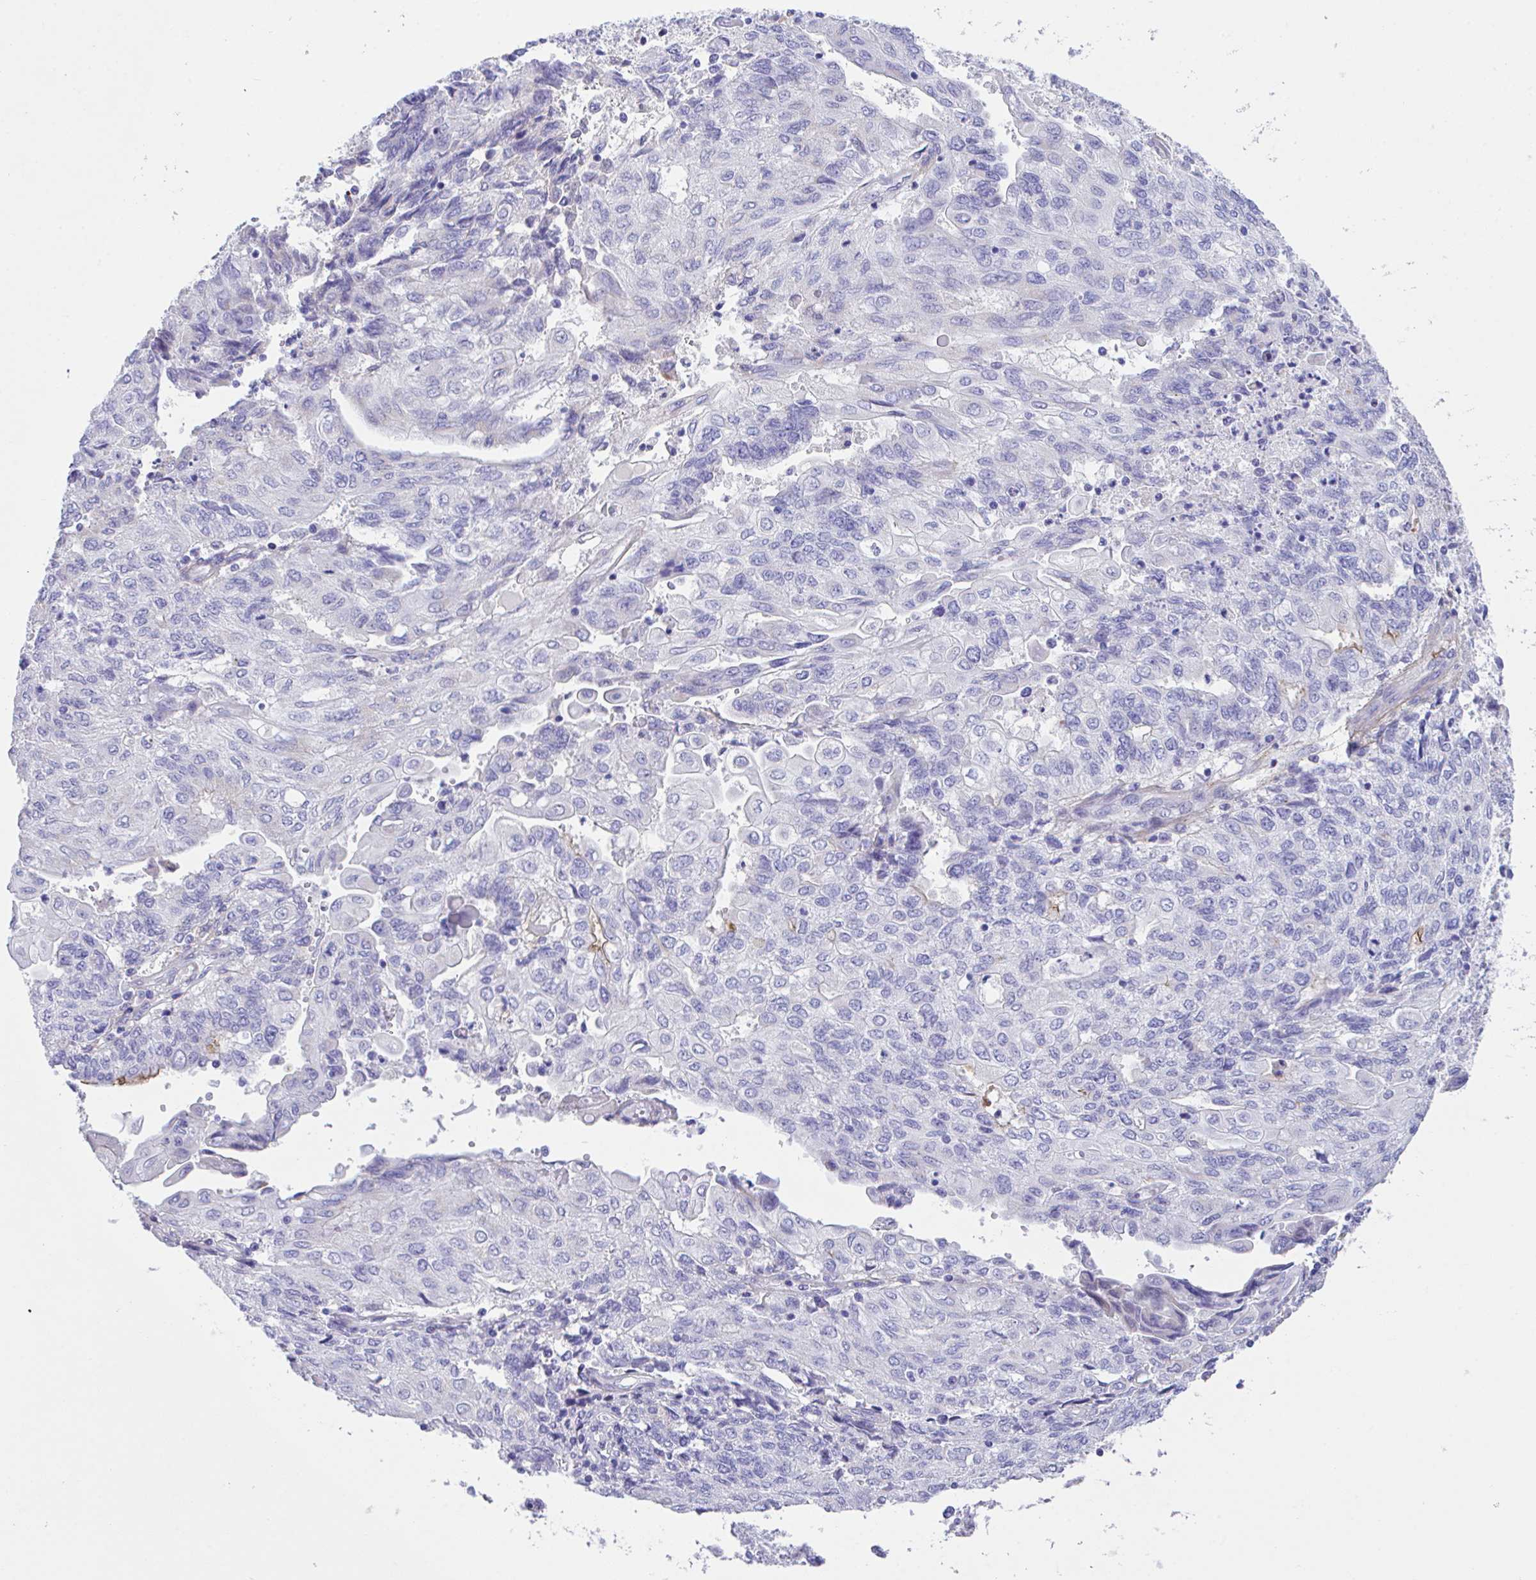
{"staining": {"intensity": "negative", "quantity": "none", "location": "none"}, "tissue": "endometrial cancer", "cell_type": "Tumor cells", "image_type": "cancer", "snomed": [{"axis": "morphology", "description": "Adenocarcinoma, NOS"}, {"axis": "topography", "description": "Endometrium"}], "caption": "DAB immunohistochemical staining of human endometrial cancer reveals no significant expression in tumor cells. (DAB immunohistochemistry visualized using brightfield microscopy, high magnification).", "gene": "SLC16A6", "patient": {"sex": "female", "age": 54}}